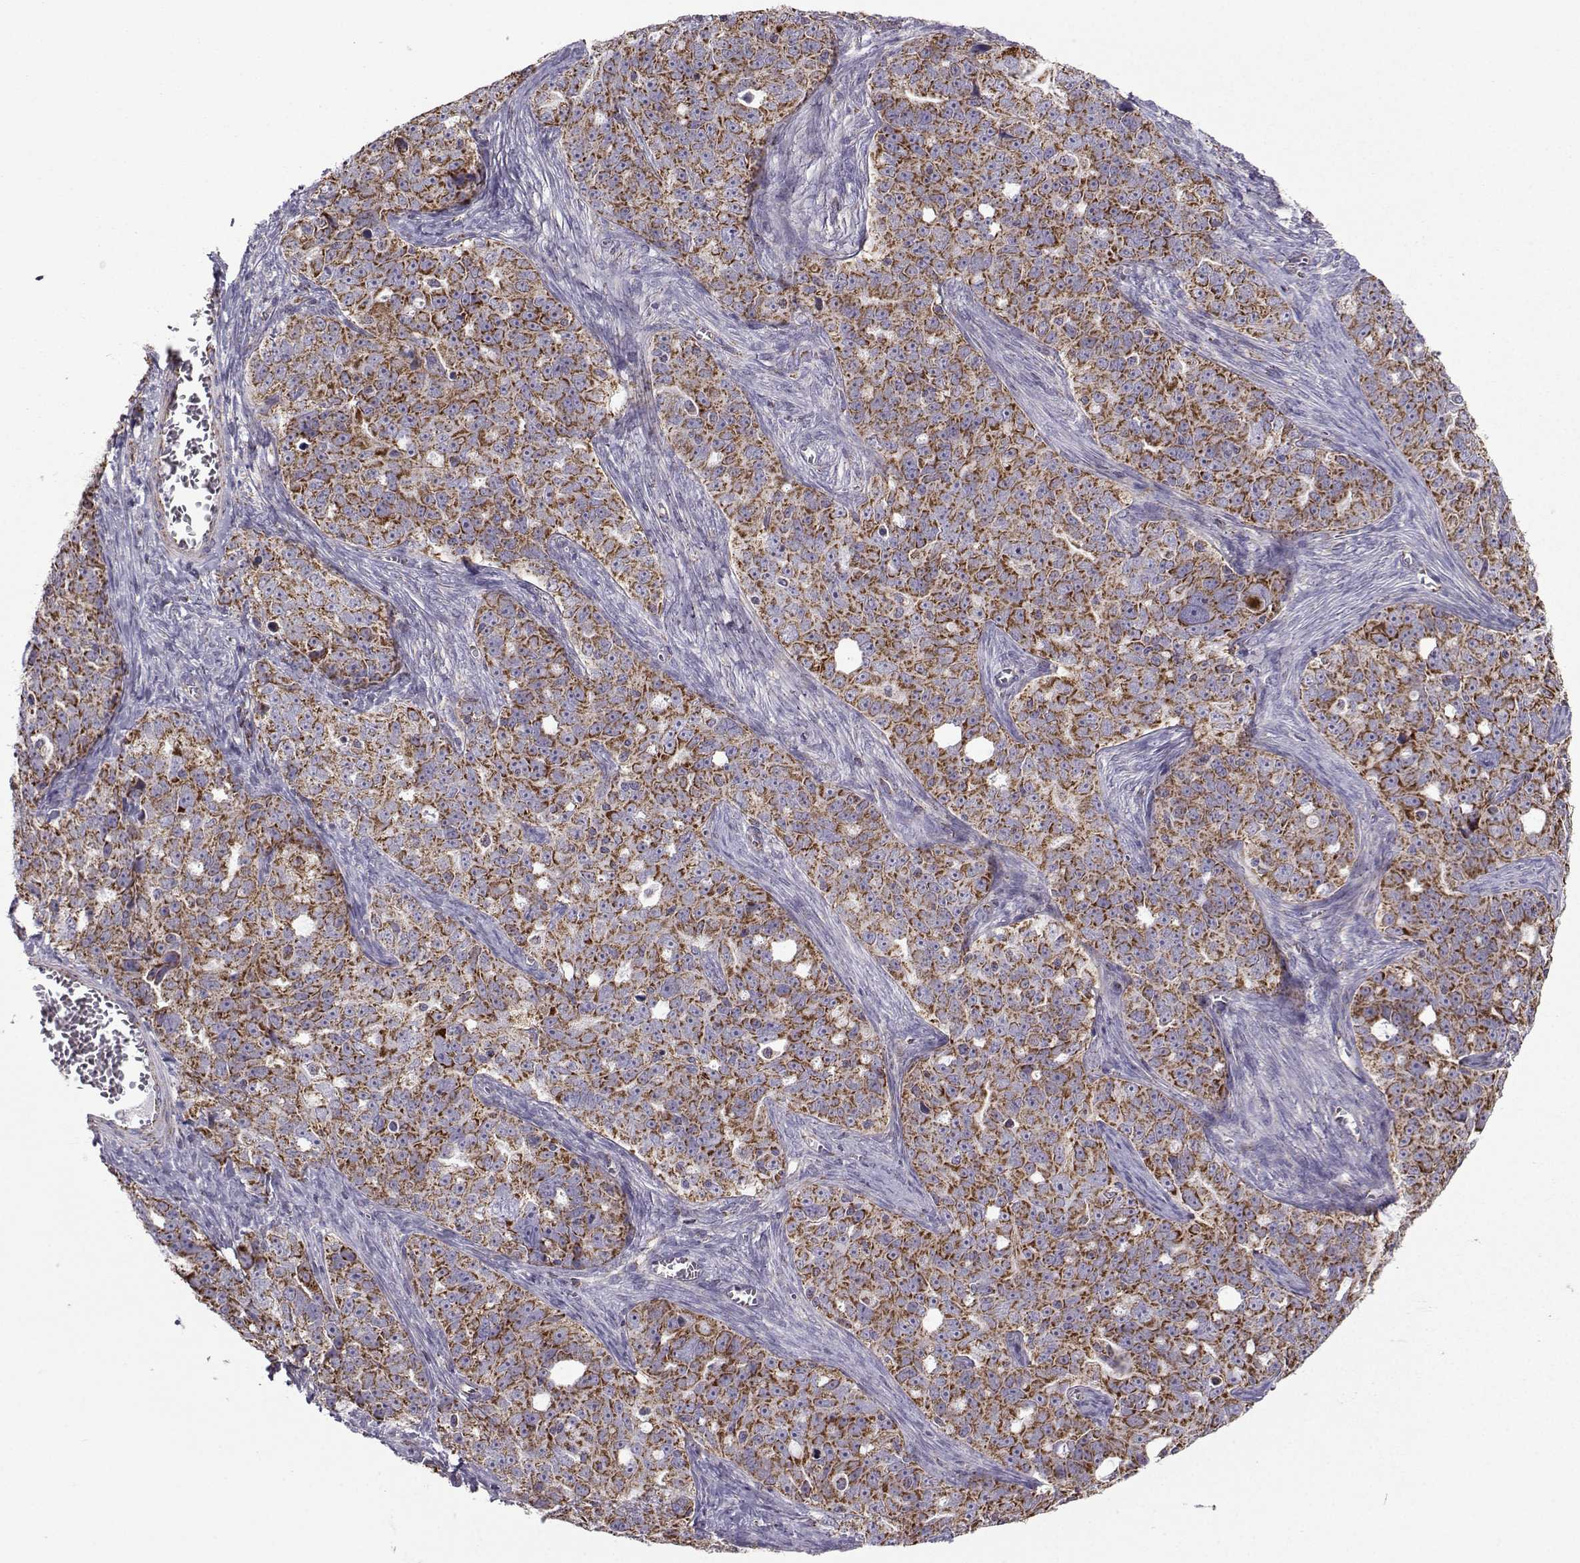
{"staining": {"intensity": "strong", "quantity": ">75%", "location": "cytoplasmic/membranous"}, "tissue": "ovarian cancer", "cell_type": "Tumor cells", "image_type": "cancer", "snomed": [{"axis": "morphology", "description": "Cystadenocarcinoma, serous, NOS"}, {"axis": "topography", "description": "Ovary"}], "caption": "The micrograph exhibits staining of ovarian serous cystadenocarcinoma, revealing strong cytoplasmic/membranous protein positivity (brown color) within tumor cells.", "gene": "NECAB3", "patient": {"sex": "female", "age": 51}}